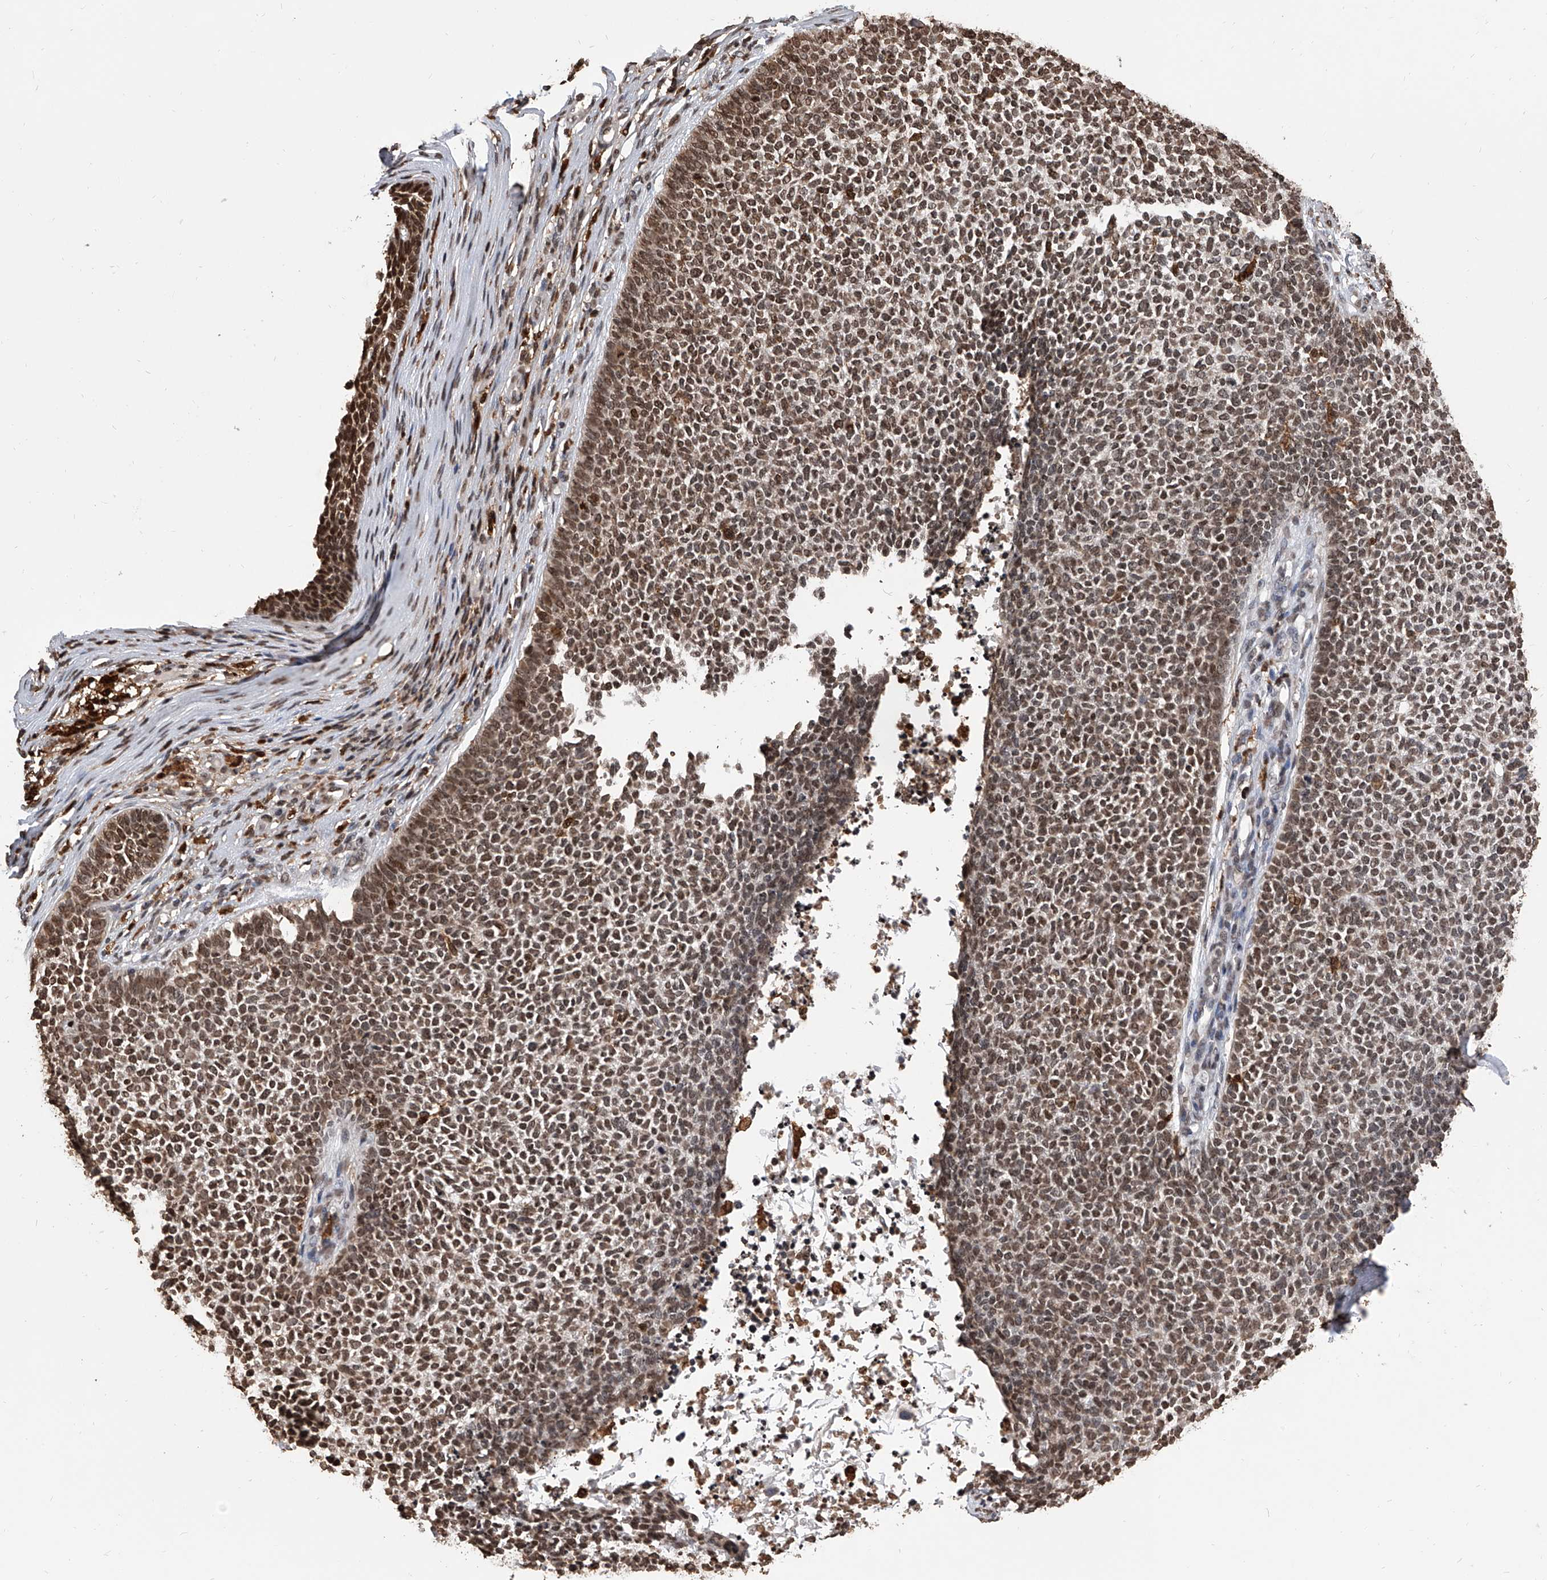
{"staining": {"intensity": "moderate", "quantity": ">75%", "location": "nuclear"}, "tissue": "skin cancer", "cell_type": "Tumor cells", "image_type": "cancer", "snomed": [{"axis": "morphology", "description": "Basal cell carcinoma"}, {"axis": "topography", "description": "Skin"}], "caption": "There is medium levels of moderate nuclear staining in tumor cells of skin cancer, as demonstrated by immunohistochemical staining (brown color).", "gene": "CFAP410", "patient": {"sex": "female", "age": 84}}